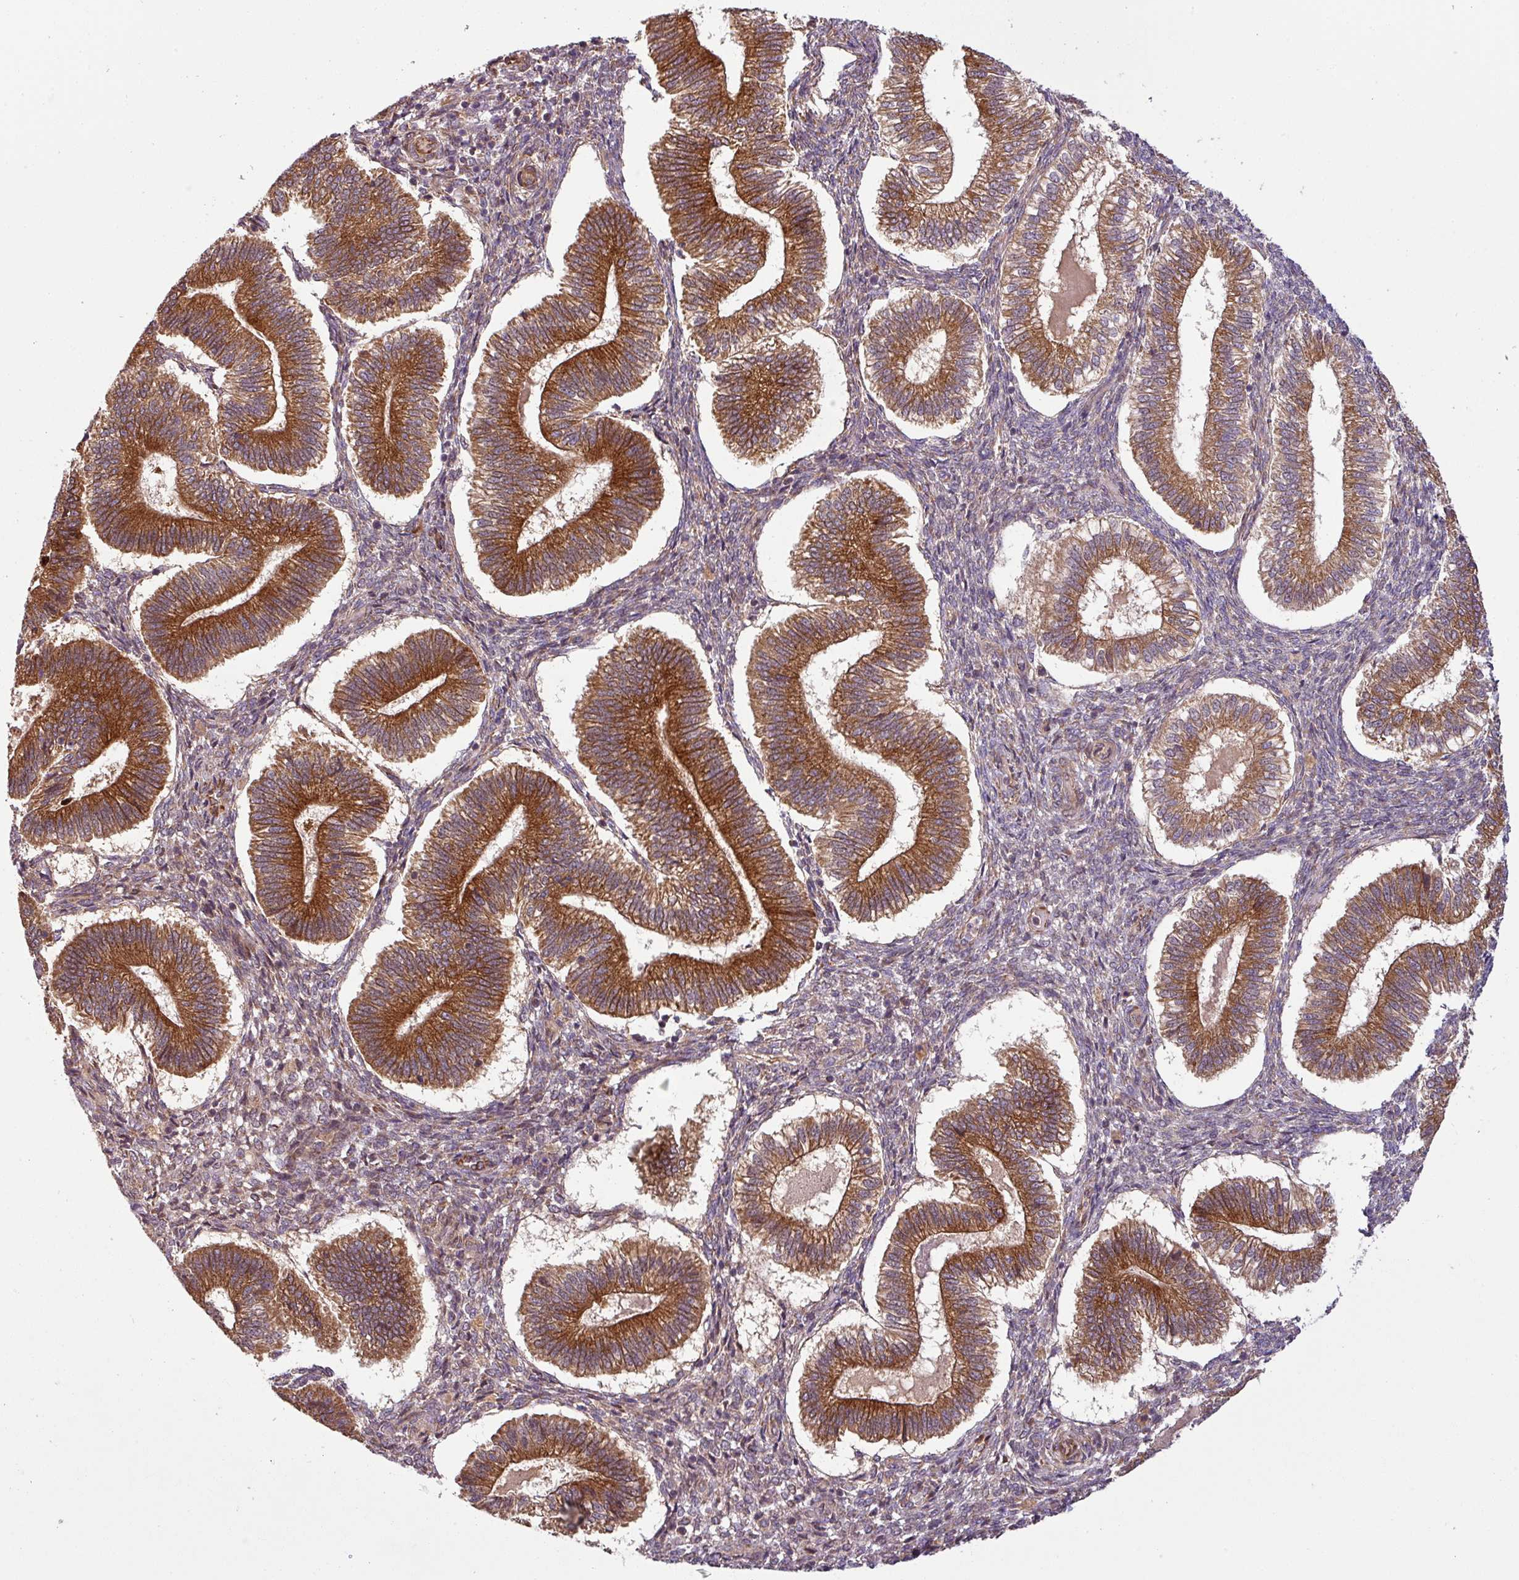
{"staining": {"intensity": "strong", "quantity": "25%-75%", "location": "cytoplasmic/membranous"}, "tissue": "endometrium", "cell_type": "Cells in endometrial stroma", "image_type": "normal", "snomed": [{"axis": "morphology", "description": "Normal tissue, NOS"}, {"axis": "topography", "description": "Endometrium"}], "caption": "IHC of benign human endometrium shows high levels of strong cytoplasmic/membranous positivity in approximately 25%-75% of cells in endometrial stroma.", "gene": "ART1", "patient": {"sex": "female", "age": 25}}